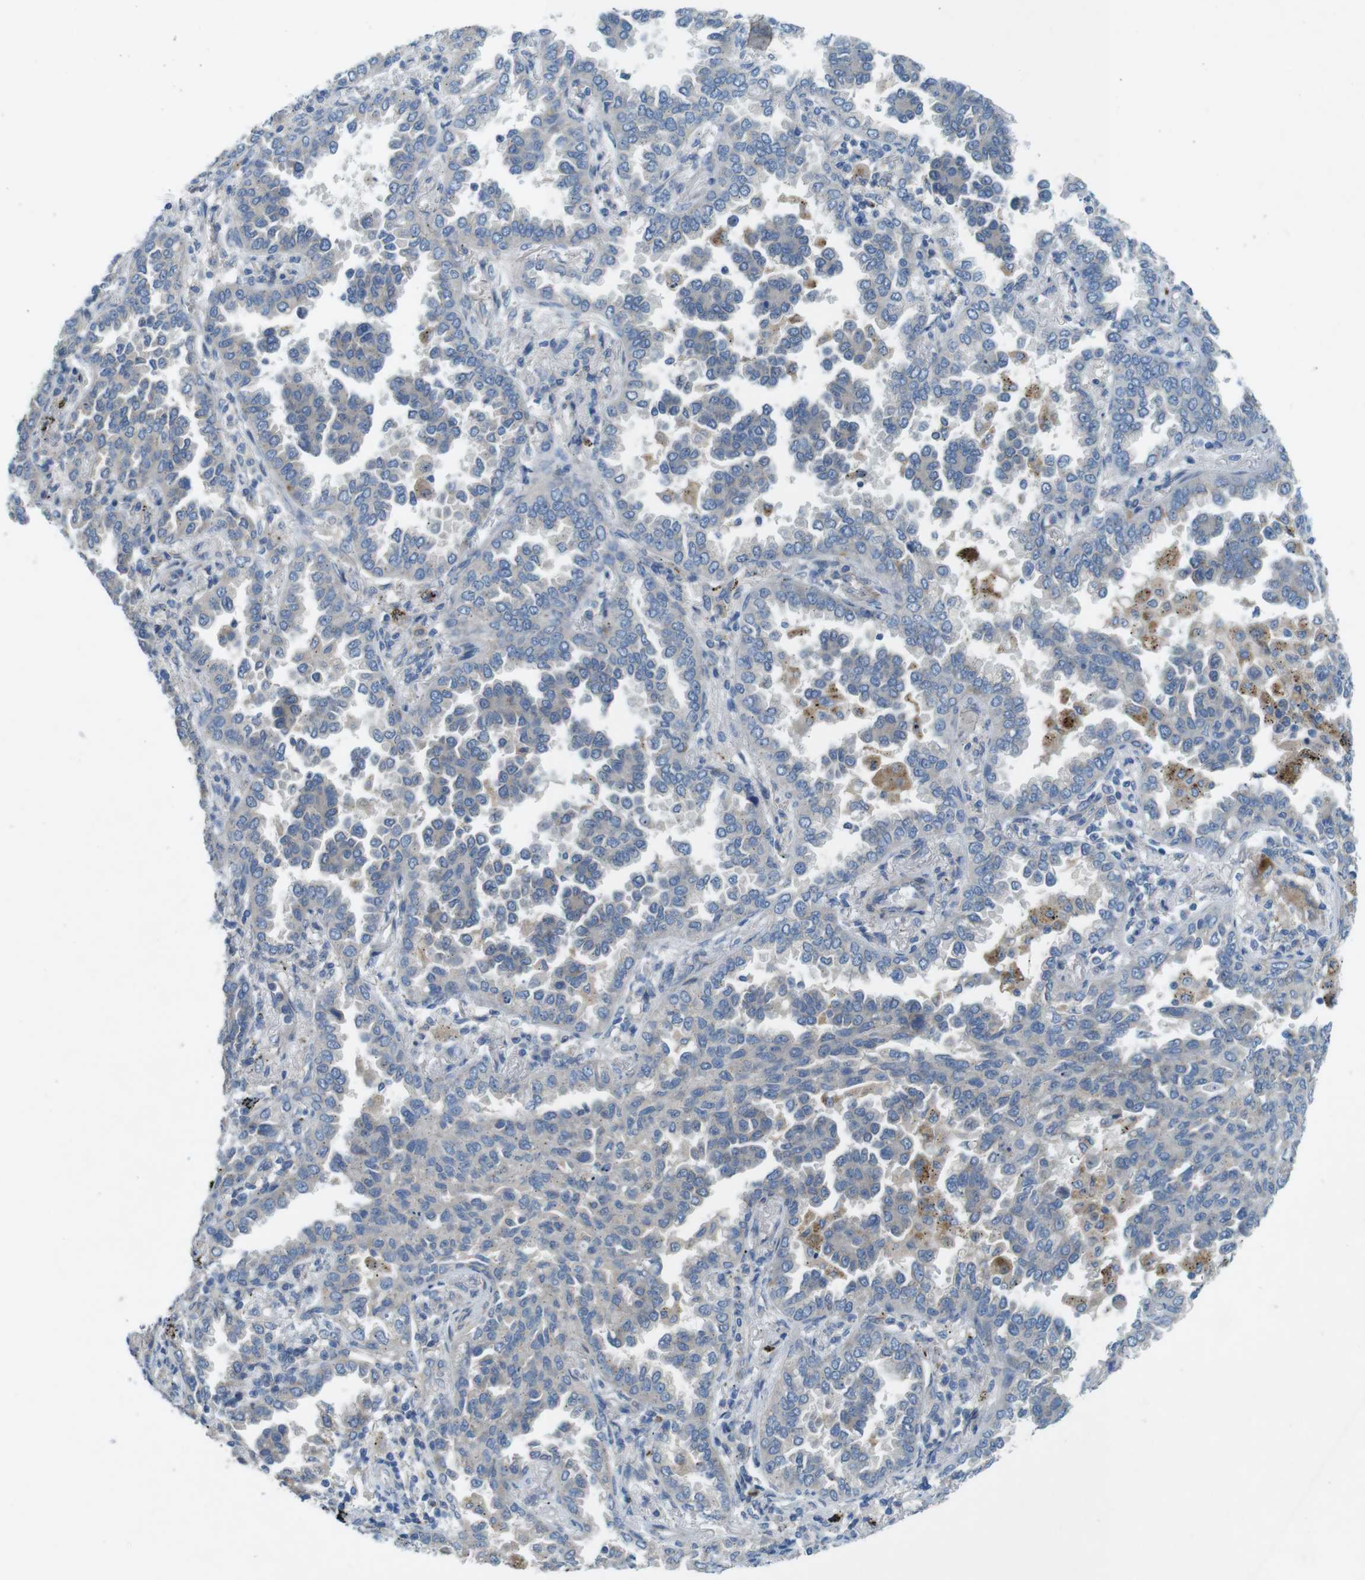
{"staining": {"intensity": "negative", "quantity": "none", "location": "none"}, "tissue": "lung cancer", "cell_type": "Tumor cells", "image_type": "cancer", "snomed": [{"axis": "morphology", "description": "Normal tissue, NOS"}, {"axis": "morphology", "description": "Adenocarcinoma, NOS"}, {"axis": "topography", "description": "Lung"}], "caption": "DAB (3,3'-diaminobenzidine) immunohistochemical staining of lung cancer reveals no significant positivity in tumor cells. Nuclei are stained in blue.", "gene": "TYW1", "patient": {"sex": "male", "age": 59}}